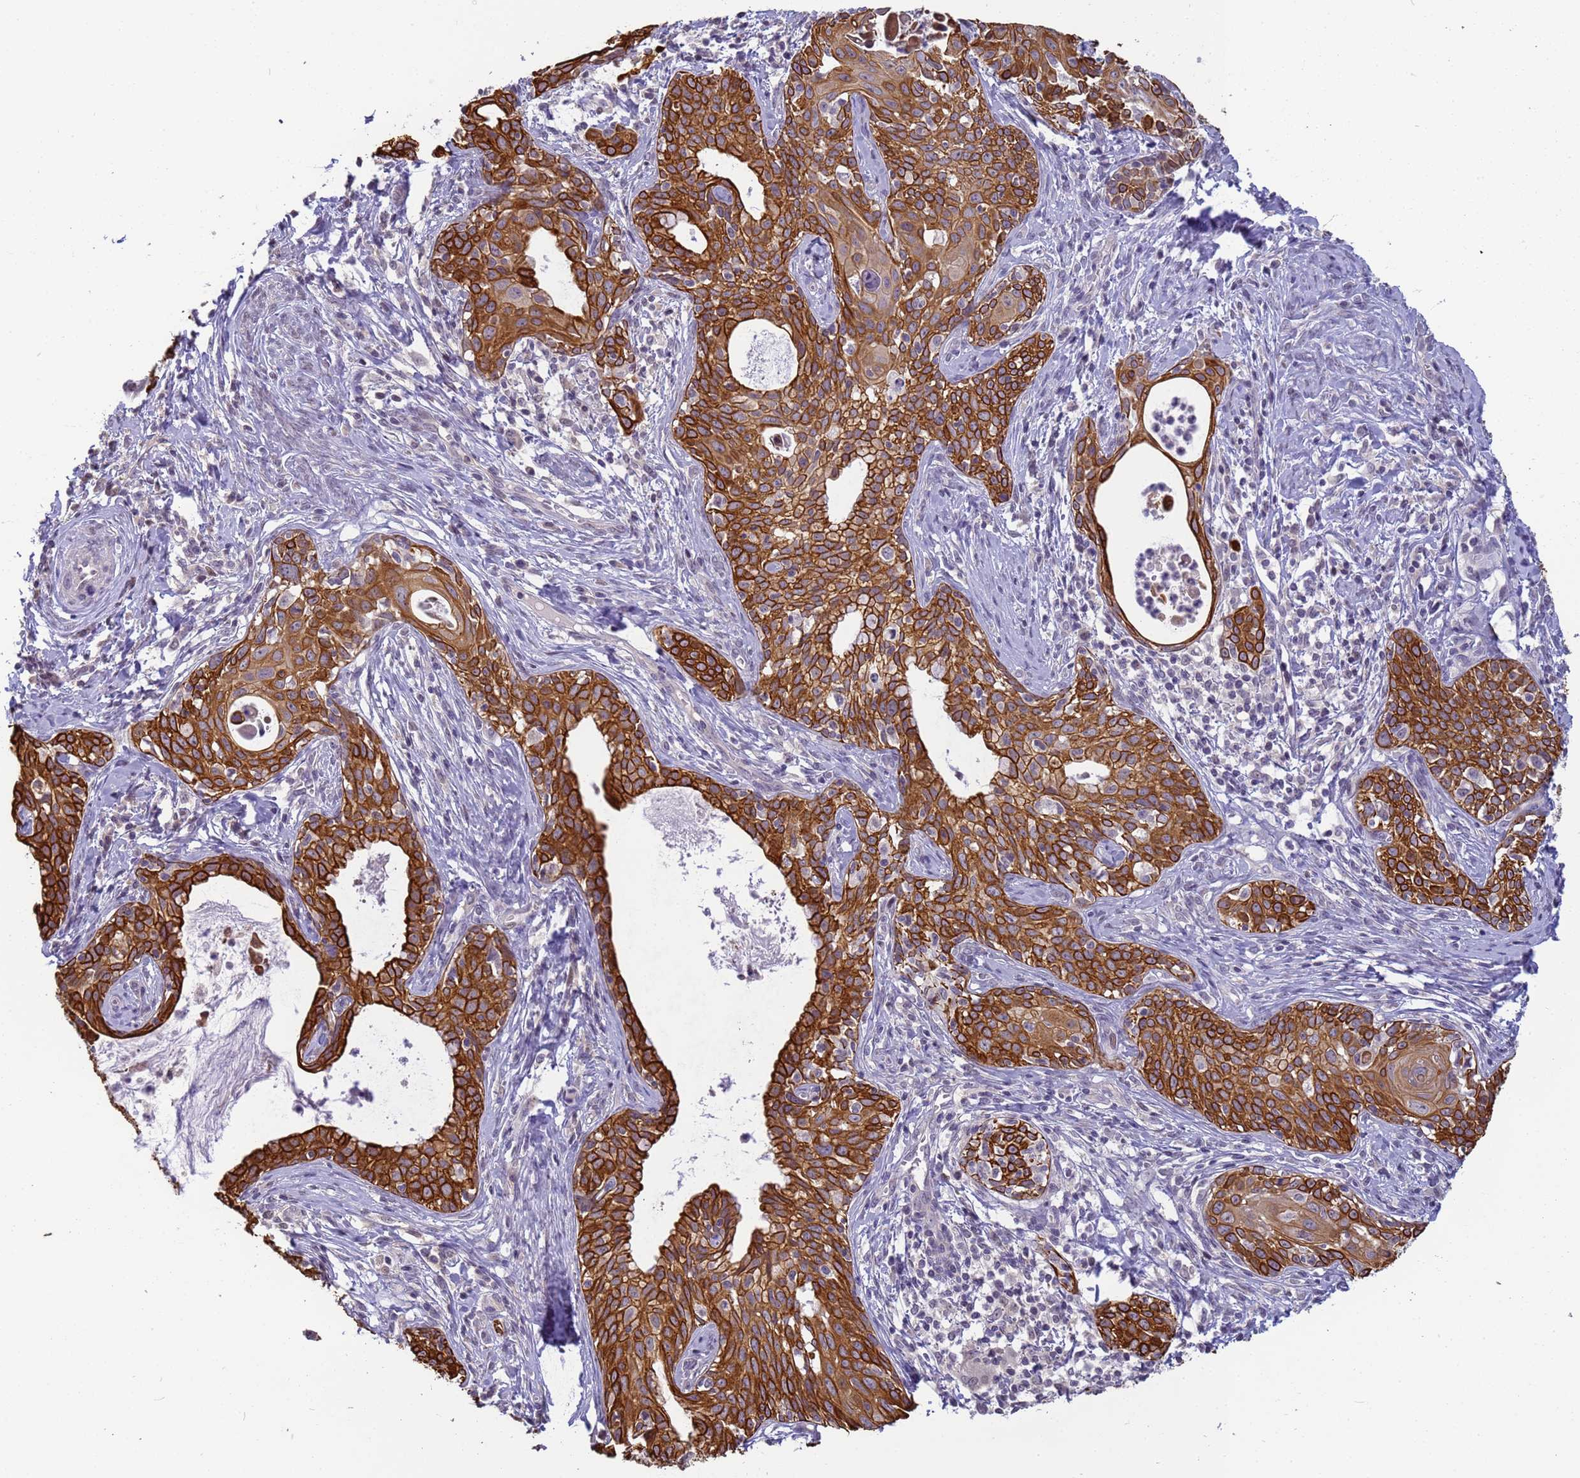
{"staining": {"intensity": "strong", "quantity": ">75%", "location": "cytoplasmic/membranous"}, "tissue": "cervical cancer", "cell_type": "Tumor cells", "image_type": "cancer", "snomed": [{"axis": "morphology", "description": "Squamous cell carcinoma, NOS"}, {"axis": "topography", "description": "Cervix"}], "caption": "Tumor cells display high levels of strong cytoplasmic/membranous positivity in approximately >75% of cells in human squamous cell carcinoma (cervical).", "gene": "VWA3A", "patient": {"sex": "female", "age": 52}}